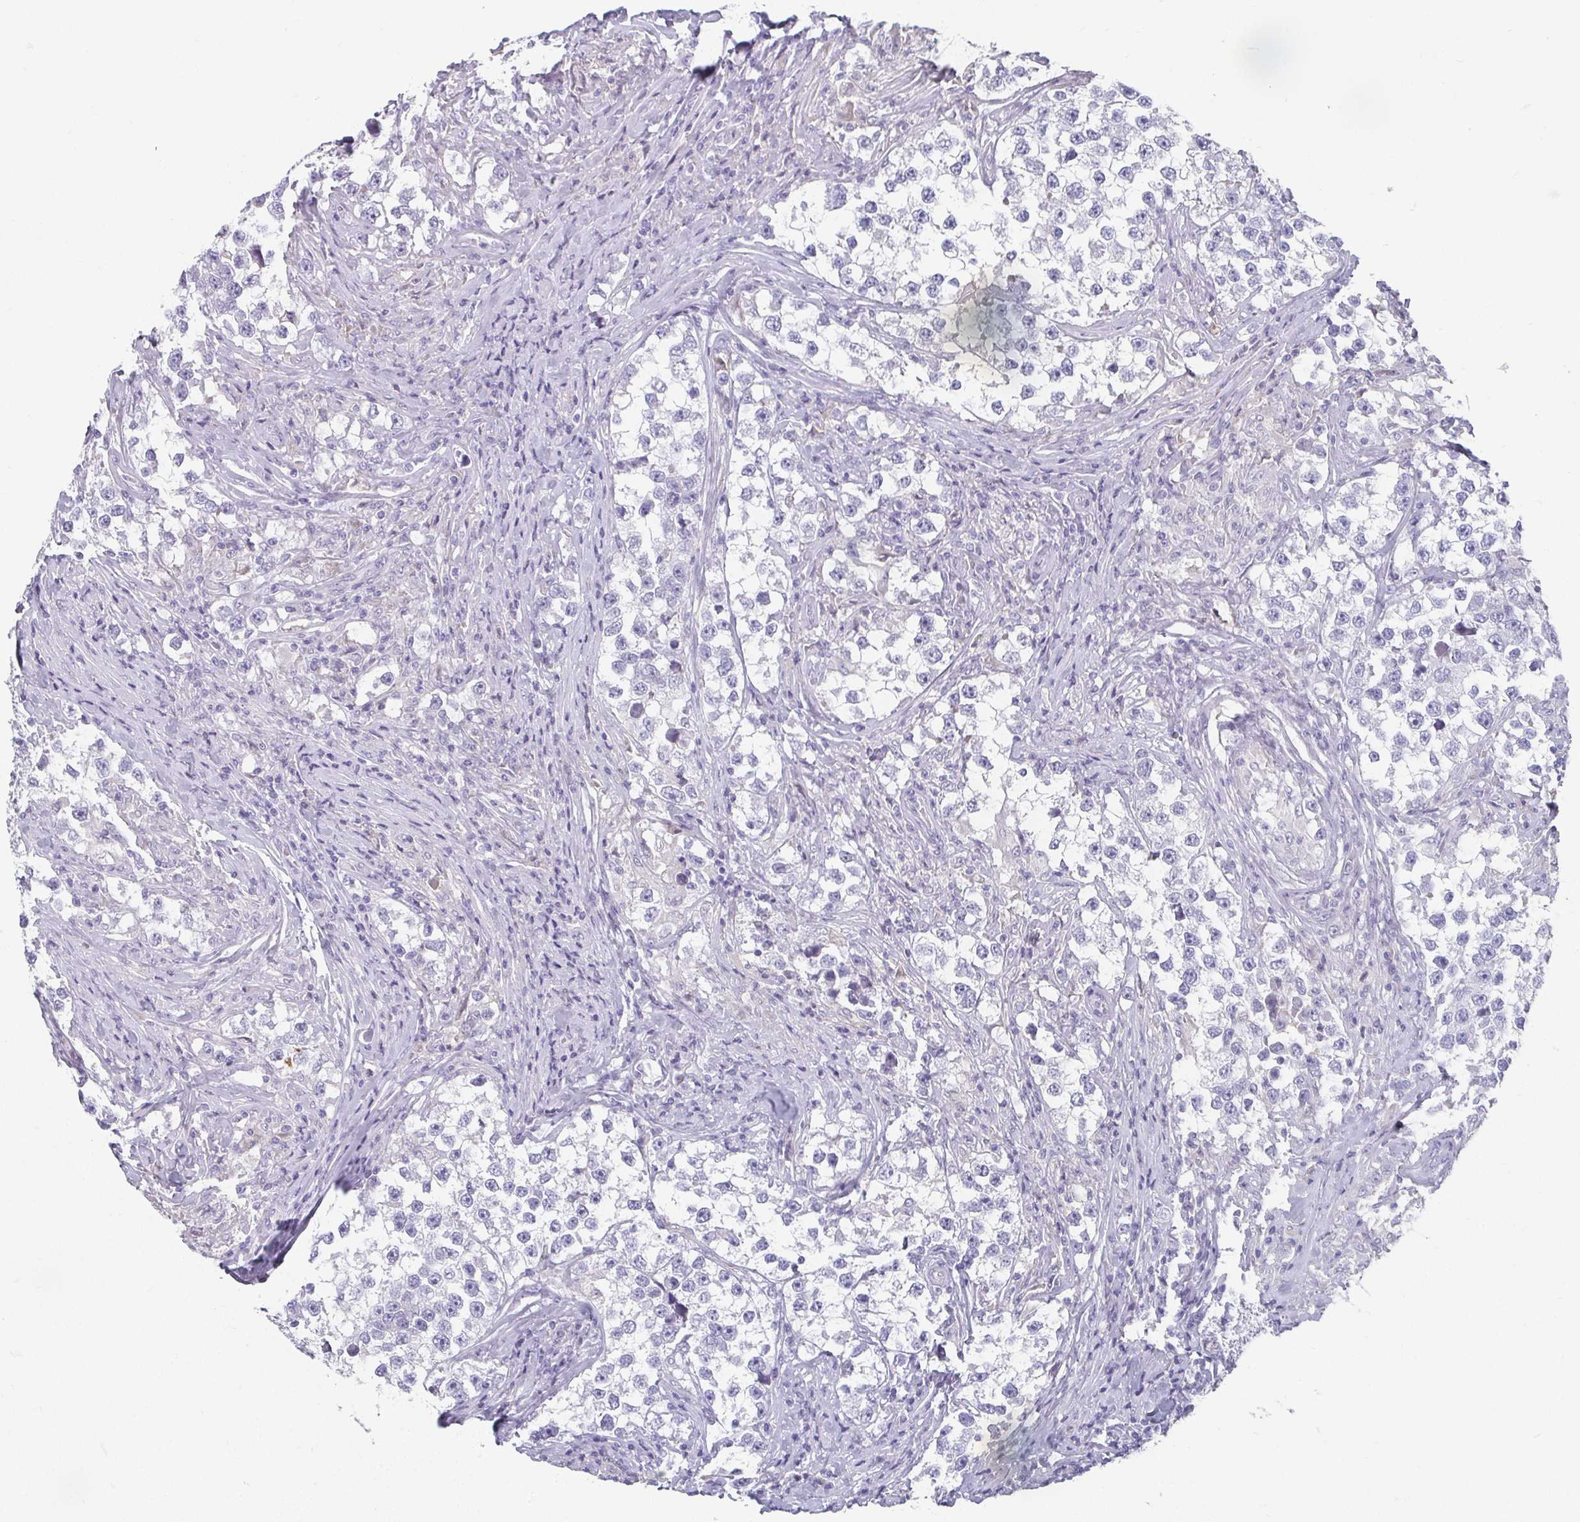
{"staining": {"intensity": "negative", "quantity": "none", "location": "none"}, "tissue": "testis cancer", "cell_type": "Tumor cells", "image_type": "cancer", "snomed": [{"axis": "morphology", "description": "Seminoma, NOS"}, {"axis": "topography", "description": "Testis"}], "caption": "The immunohistochemistry (IHC) histopathology image has no significant expression in tumor cells of testis cancer (seminoma) tissue.", "gene": "CAMKV", "patient": {"sex": "male", "age": 46}}